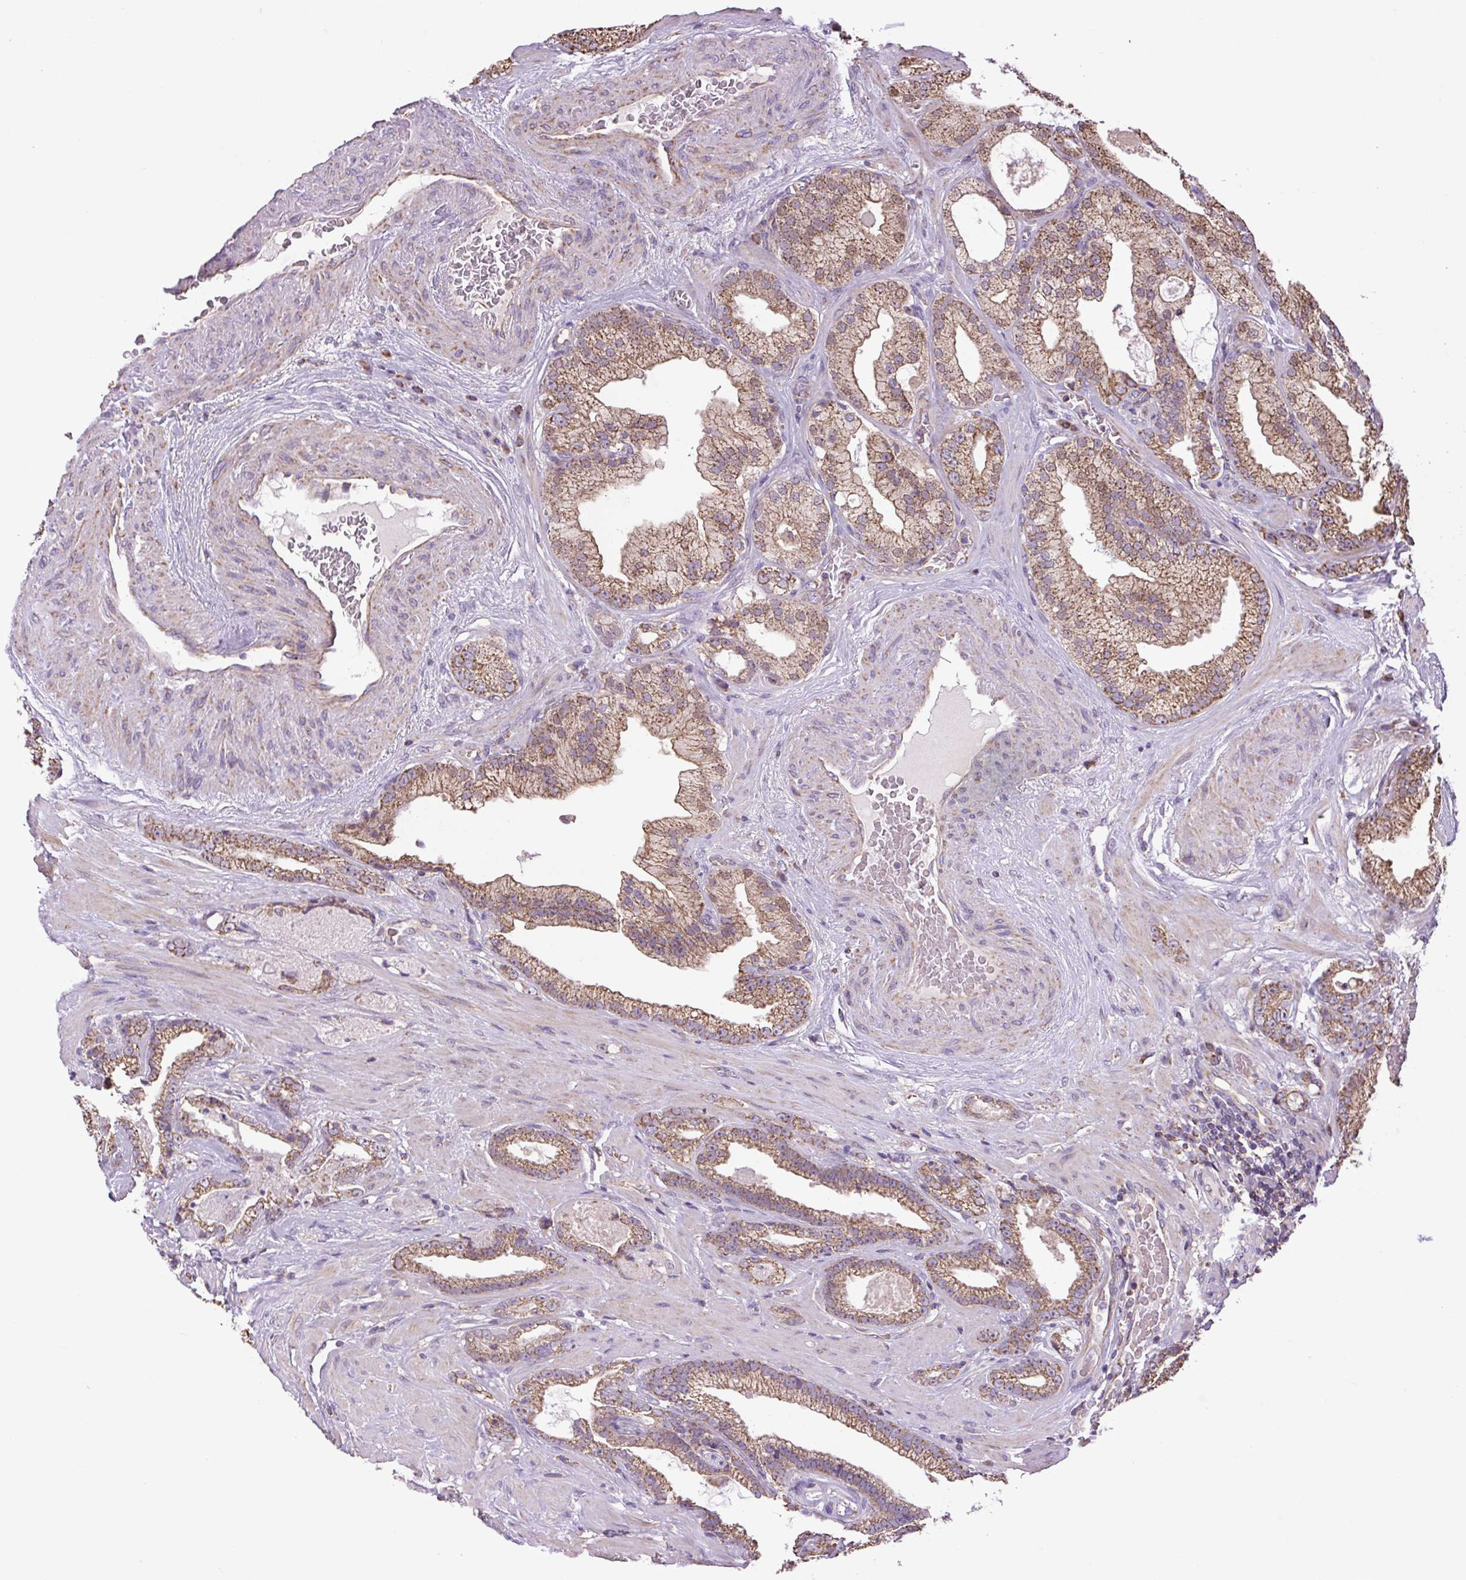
{"staining": {"intensity": "moderate", "quantity": ">75%", "location": "cytoplasmic/membranous"}, "tissue": "prostate cancer", "cell_type": "Tumor cells", "image_type": "cancer", "snomed": [{"axis": "morphology", "description": "Adenocarcinoma, High grade"}, {"axis": "topography", "description": "Prostate"}], "caption": "There is medium levels of moderate cytoplasmic/membranous staining in tumor cells of prostate adenocarcinoma (high-grade), as demonstrated by immunohistochemical staining (brown color).", "gene": "PLCG1", "patient": {"sex": "male", "age": 68}}